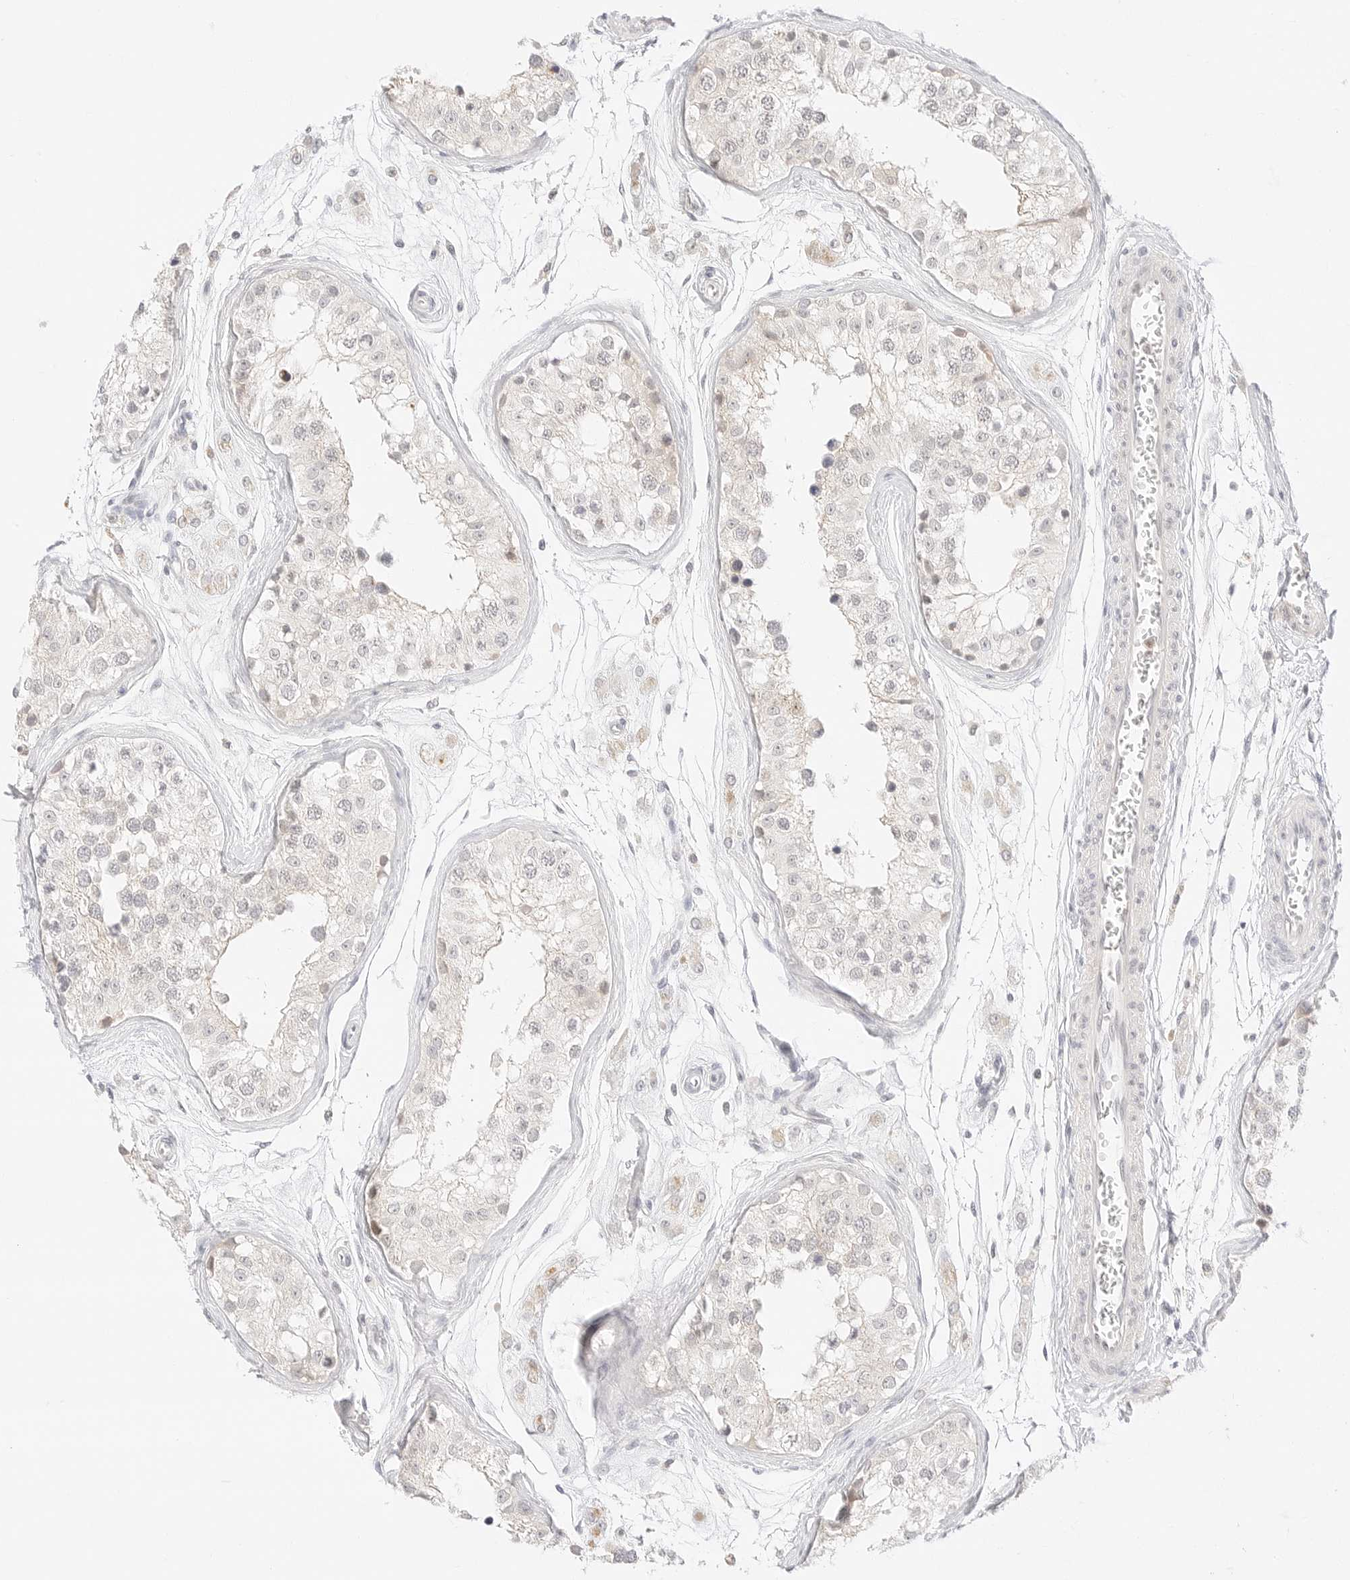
{"staining": {"intensity": "moderate", "quantity": "<25%", "location": "cytoplasmic/membranous"}, "tissue": "testis", "cell_type": "Cells in seminiferous ducts", "image_type": "normal", "snomed": [{"axis": "morphology", "description": "Normal tissue, NOS"}, {"axis": "morphology", "description": "Adenocarcinoma, metastatic, NOS"}, {"axis": "topography", "description": "Testis"}], "caption": "Immunohistochemical staining of benign testis shows <25% levels of moderate cytoplasmic/membranous protein positivity in about <25% of cells in seminiferous ducts. The protein is shown in brown color, while the nuclei are stained blue.", "gene": "GNAS", "patient": {"sex": "male", "age": 26}}